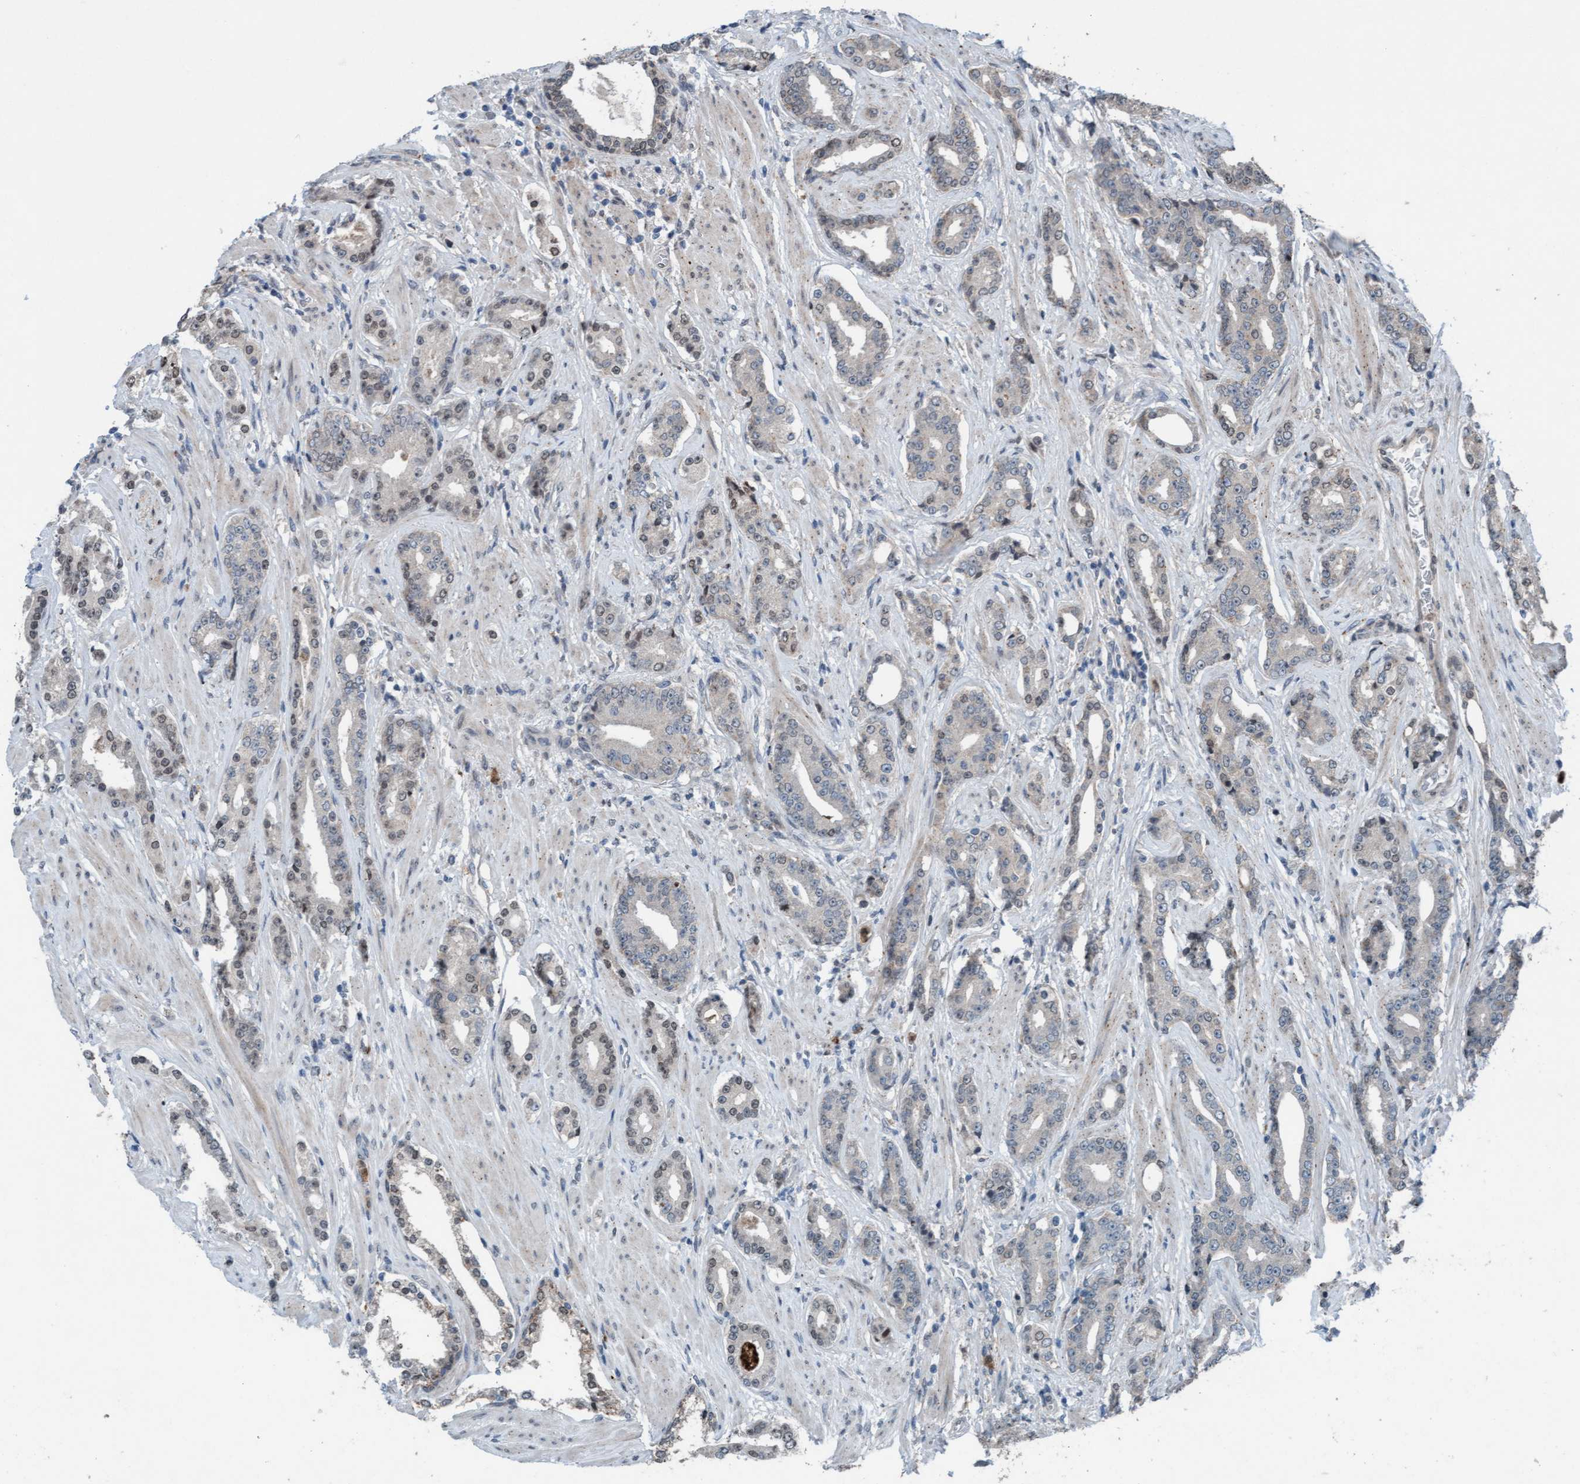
{"staining": {"intensity": "weak", "quantity": "<25%", "location": "nuclear"}, "tissue": "prostate cancer", "cell_type": "Tumor cells", "image_type": "cancer", "snomed": [{"axis": "morphology", "description": "Adenocarcinoma, High grade"}, {"axis": "topography", "description": "Prostate"}], "caption": "IHC of human prostate cancer (high-grade adenocarcinoma) displays no positivity in tumor cells.", "gene": "PLXNB2", "patient": {"sex": "male", "age": 71}}